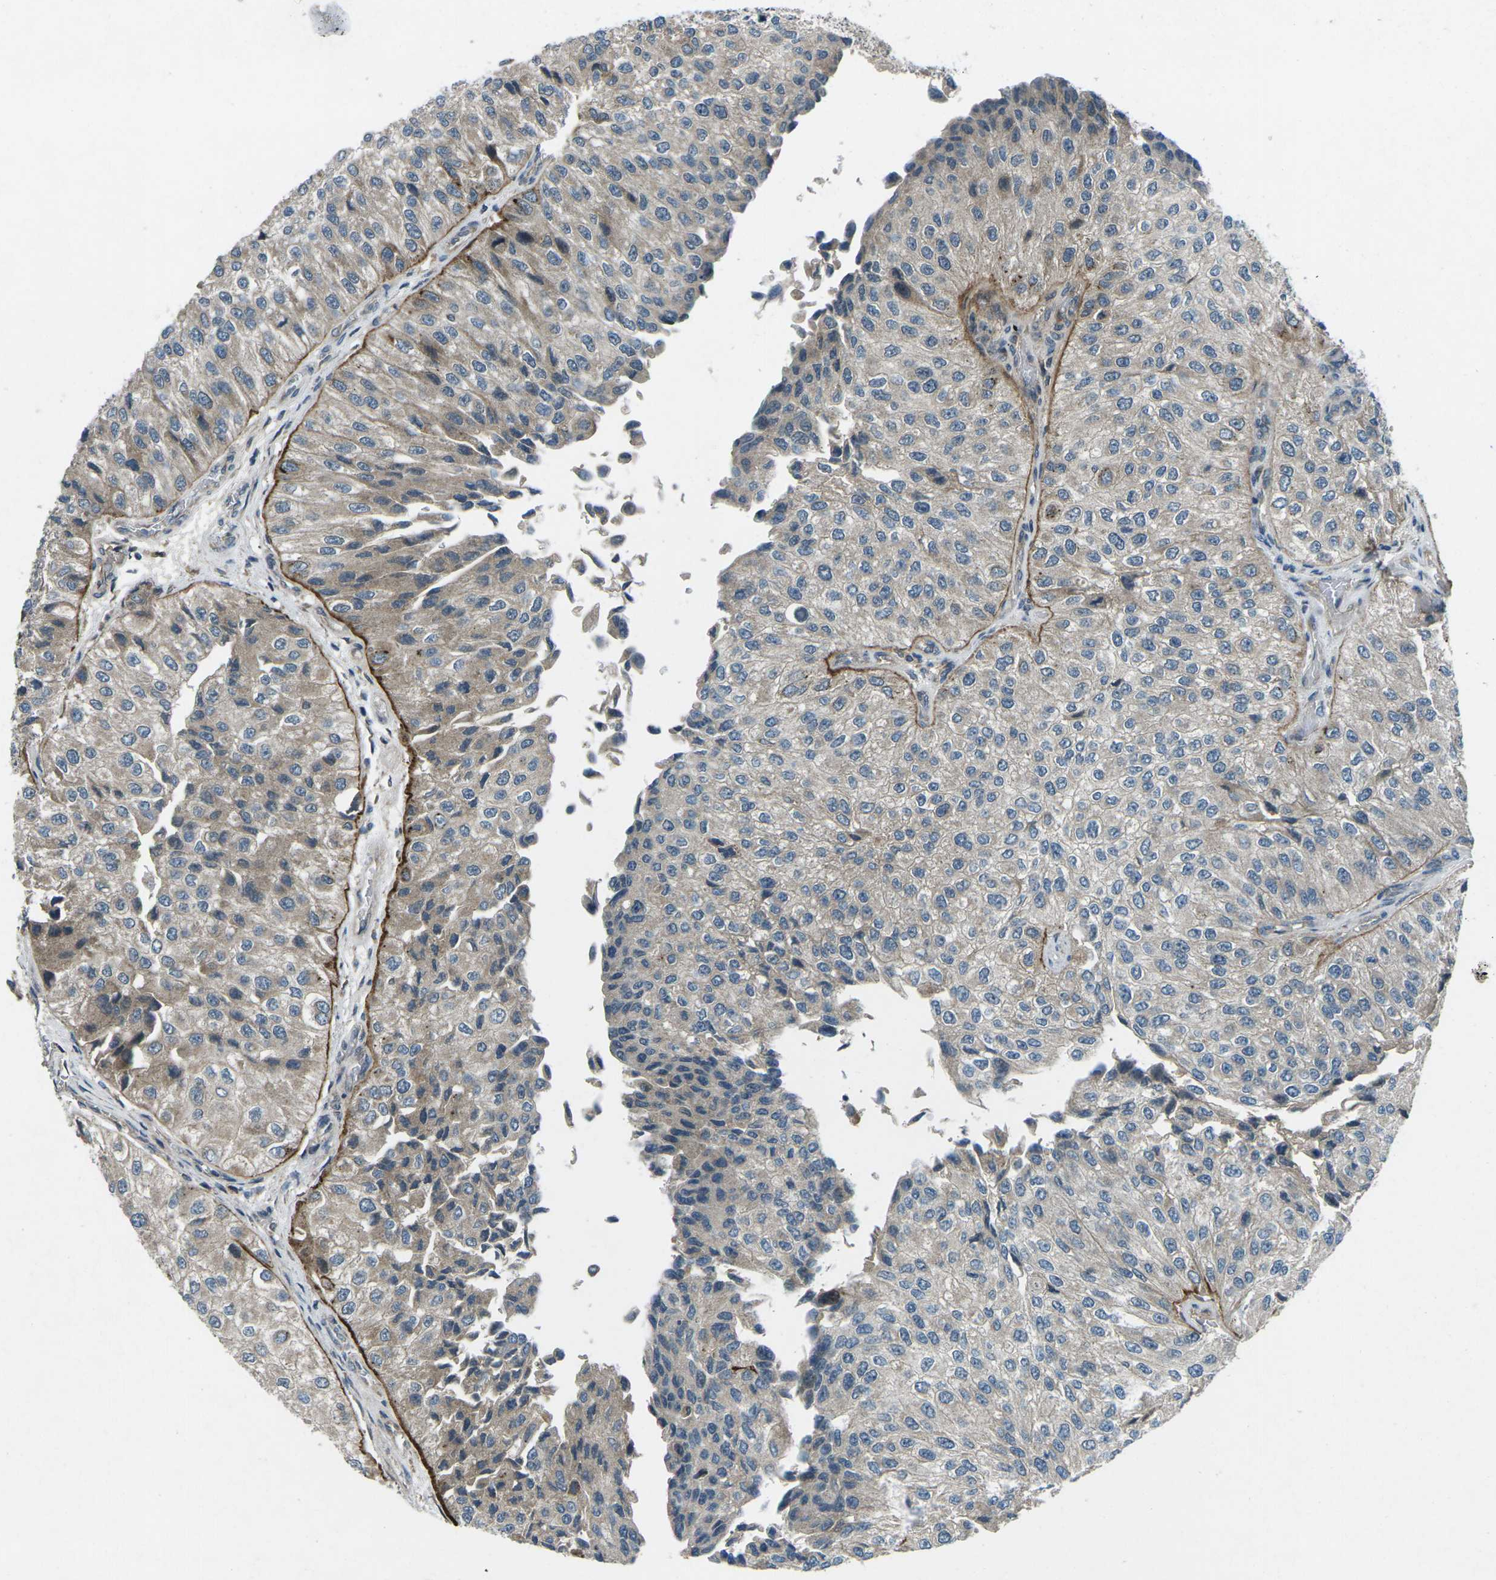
{"staining": {"intensity": "weak", "quantity": "25%-75%", "location": "cytoplasmic/membranous"}, "tissue": "urothelial cancer", "cell_type": "Tumor cells", "image_type": "cancer", "snomed": [{"axis": "morphology", "description": "Urothelial carcinoma, High grade"}, {"axis": "topography", "description": "Kidney"}, {"axis": "topography", "description": "Urinary bladder"}], "caption": "Urothelial cancer stained for a protein shows weak cytoplasmic/membranous positivity in tumor cells.", "gene": "CDK16", "patient": {"sex": "male", "age": 77}}